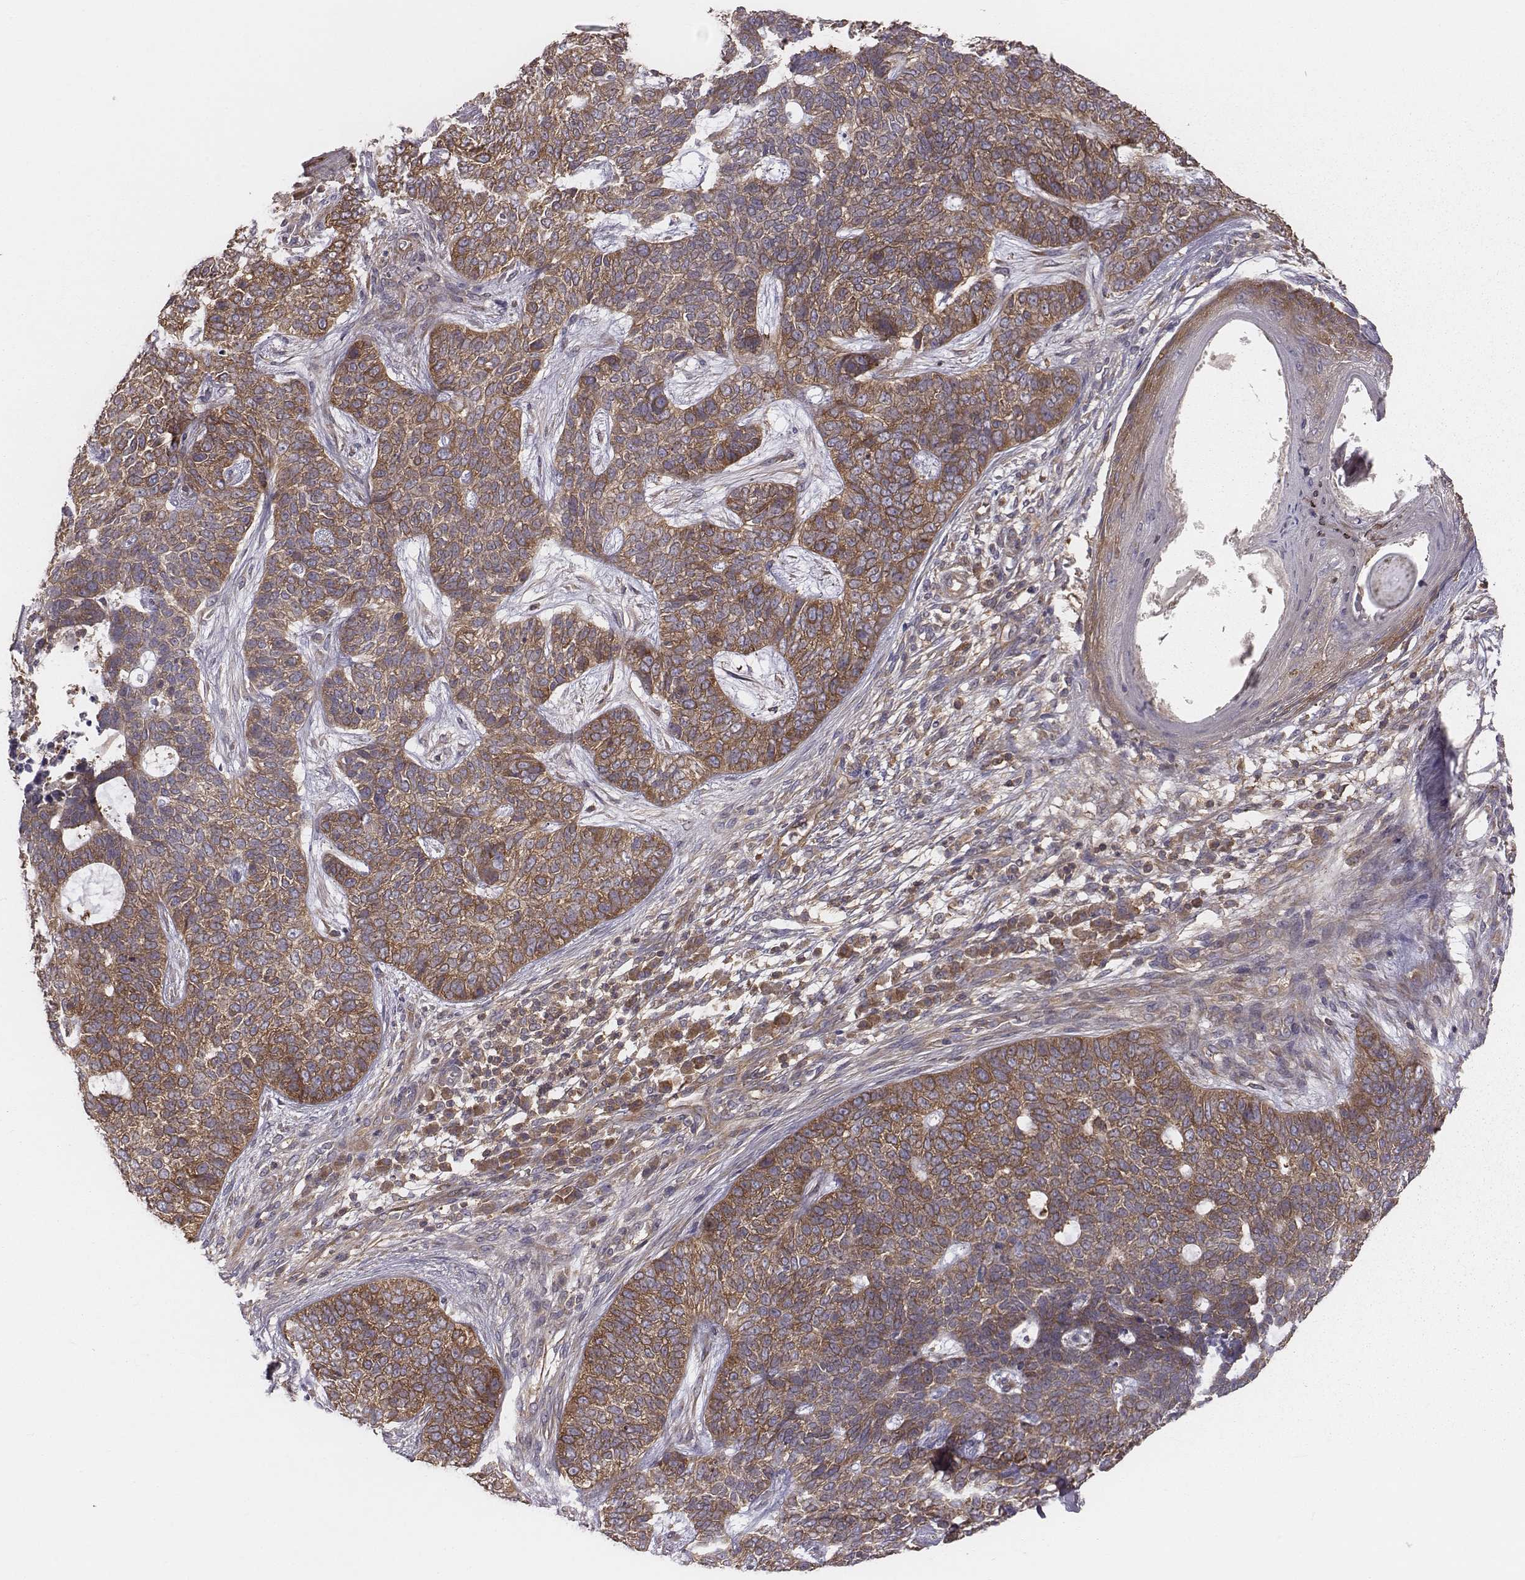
{"staining": {"intensity": "moderate", "quantity": ">75%", "location": "cytoplasmic/membranous"}, "tissue": "skin cancer", "cell_type": "Tumor cells", "image_type": "cancer", "snomed": [{"axis": "morphology", "description": "Basal cell carcinoma"}, {"axis": "topography", "description": "Skin"}], "caption": "Immunohistochemistry staining of skin cancer (basal cell carcinoma), which exhibits medium levels of moderate cytoplasmic/membranous staining in approximately >75% of tumor cells indicating moderate cytoplasmic/membranous protein positivity. The staining was performed using DAB (brown) for protein detection and nuclei were counterstained in hematoxylin (blue).", "gene": "CAD", "patient": {"sex": "female", "age": 69}}